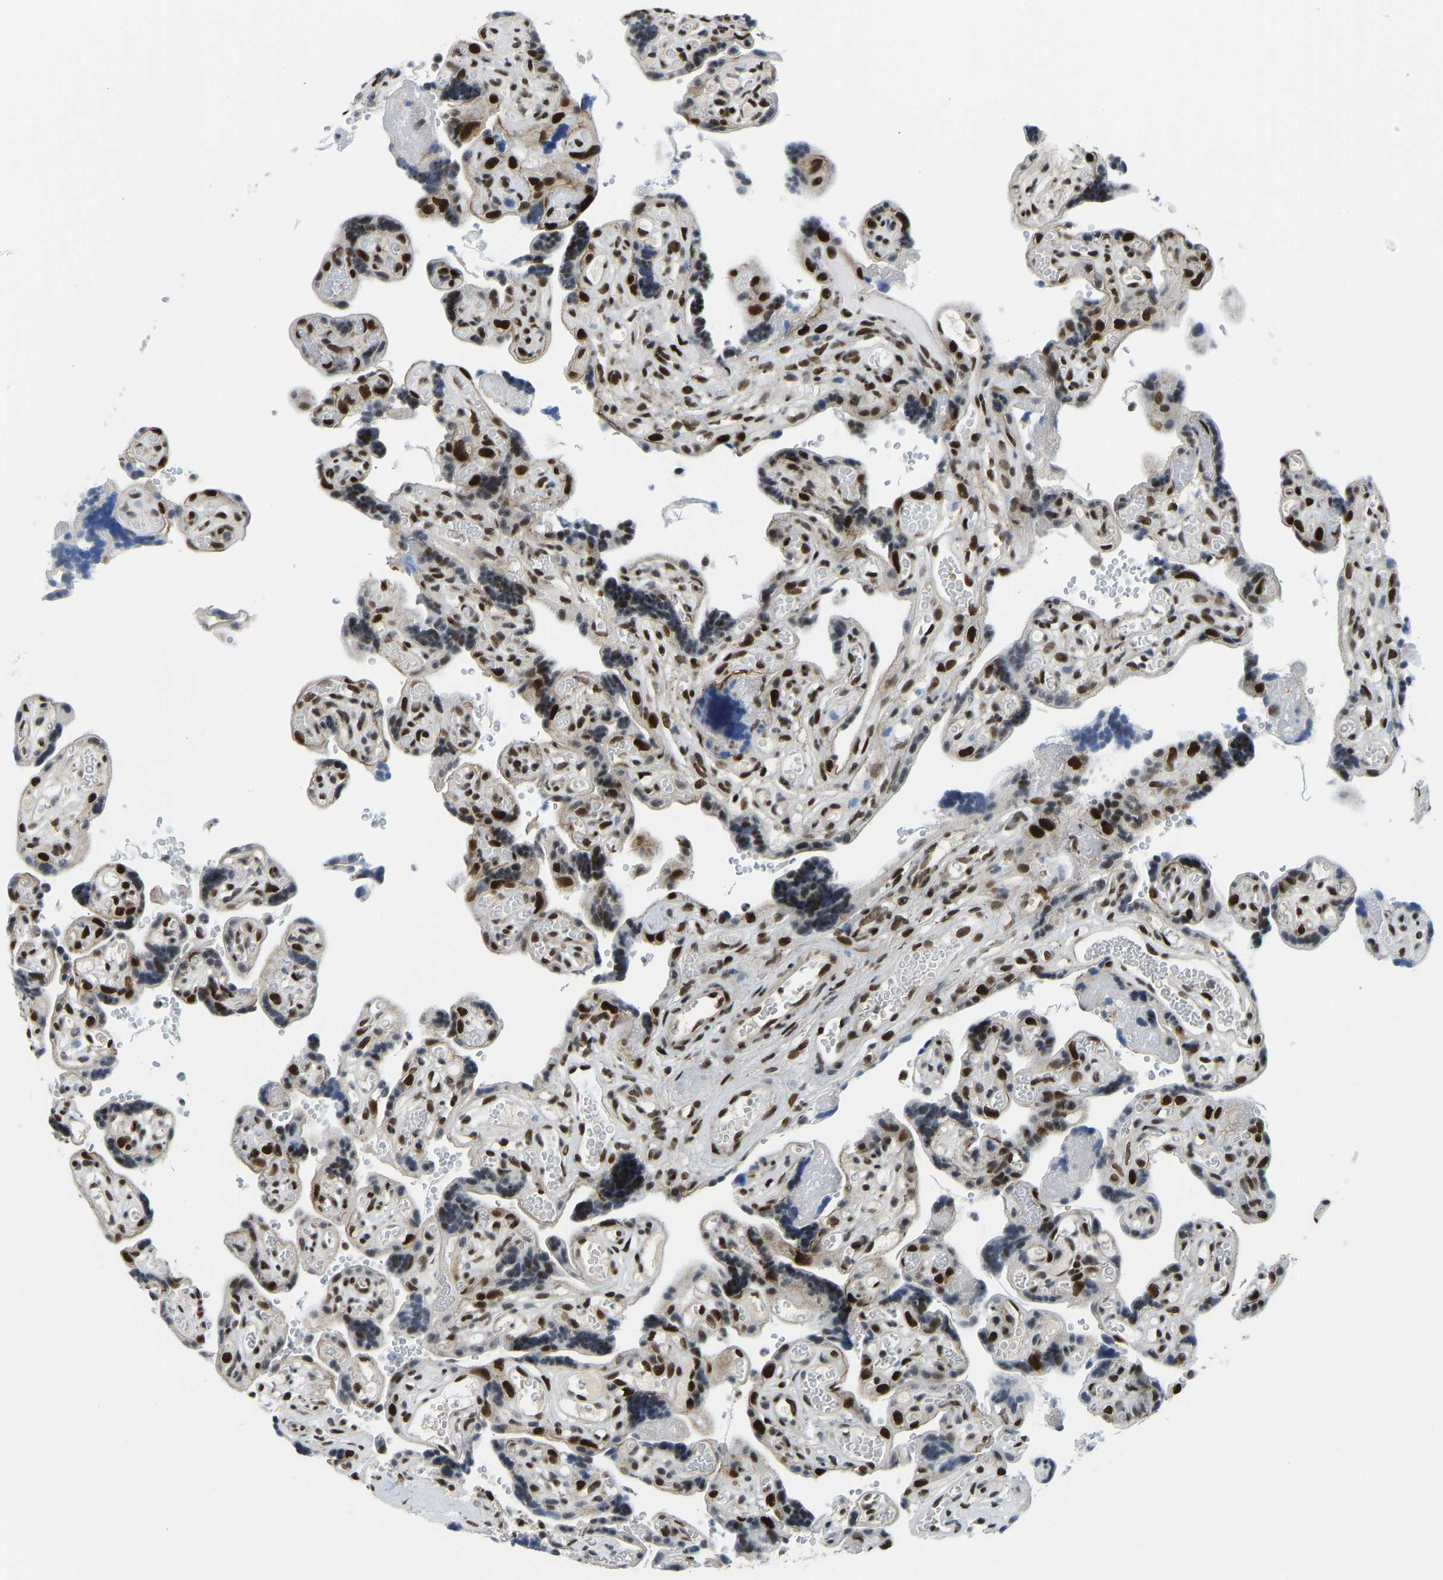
{"staining": {"intensity": "strong", "quantity": ">75%", "location": "cytoplasmic/membranous,nuclear"}, "tissue": "placenta", "cell_type": "Decidual cells", "image_type": "normal", "snomed": [{"axis": "morphology", "description": "Normal tissue, NOS"}, {"axis": "topography", "description": "Placenta"}], "caption": "Human placenta stained with a brown dye reveals strong cytoplasmic/membranous,nuclear positive staining in approximately >75% of decidual cells.", "gene": "FOXK1", "patient": {"sex": "female", "age": 30}}